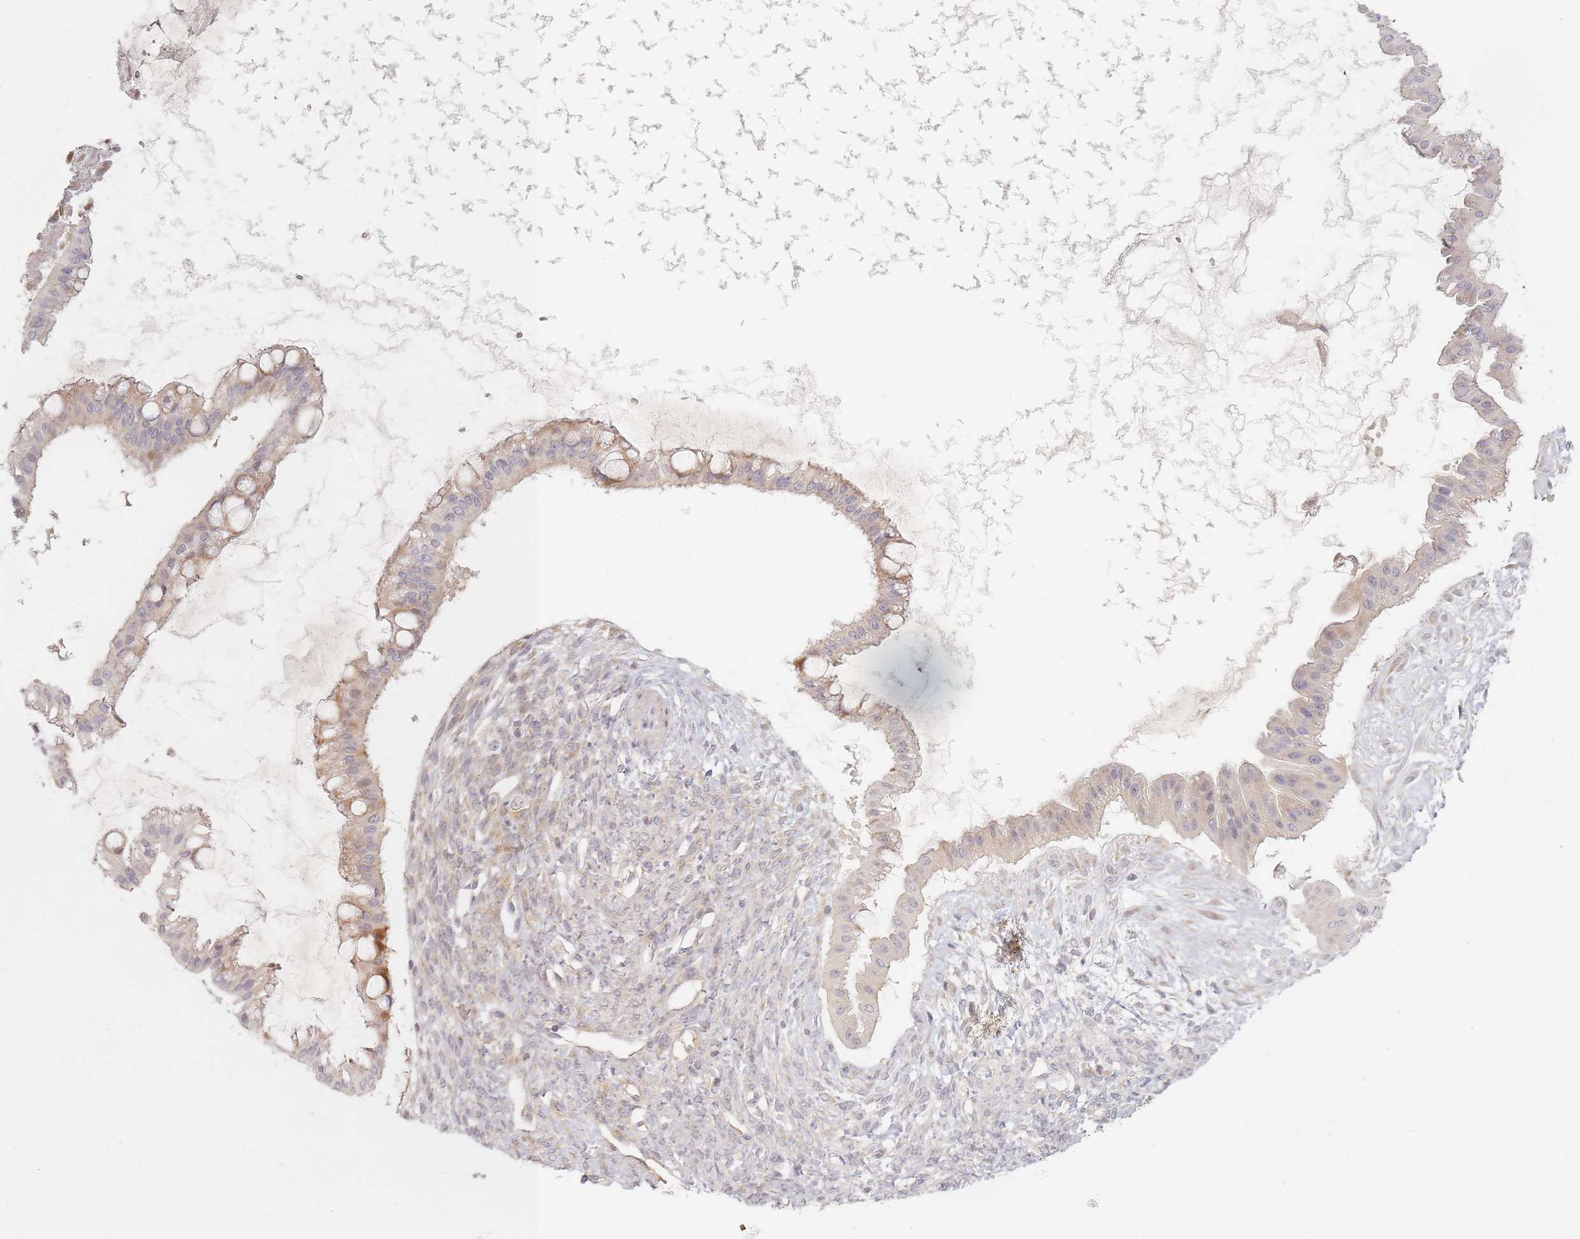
{"staining": {"intensity": "weak", "quantity": "25%-75%", "location": "cytoplasmic/membranous"}, "tissue": "ovarian cancer", "cell_type": "Tumor cells", "image_type": "cancer", "snomed": [{"axis": "morphology", "description": "Cystadenocarcinoma, mucinous, NOS"}, {"axis": "topography", "description": "Ovary"}], "caption": "Tumor cells exhibit weak cytoplasmic/membranous positivity in about 25%-75% of cells in ovarian cancer.", "gene": "ZKSCAN7", "patient": {"sex": "female", "age": 73}}